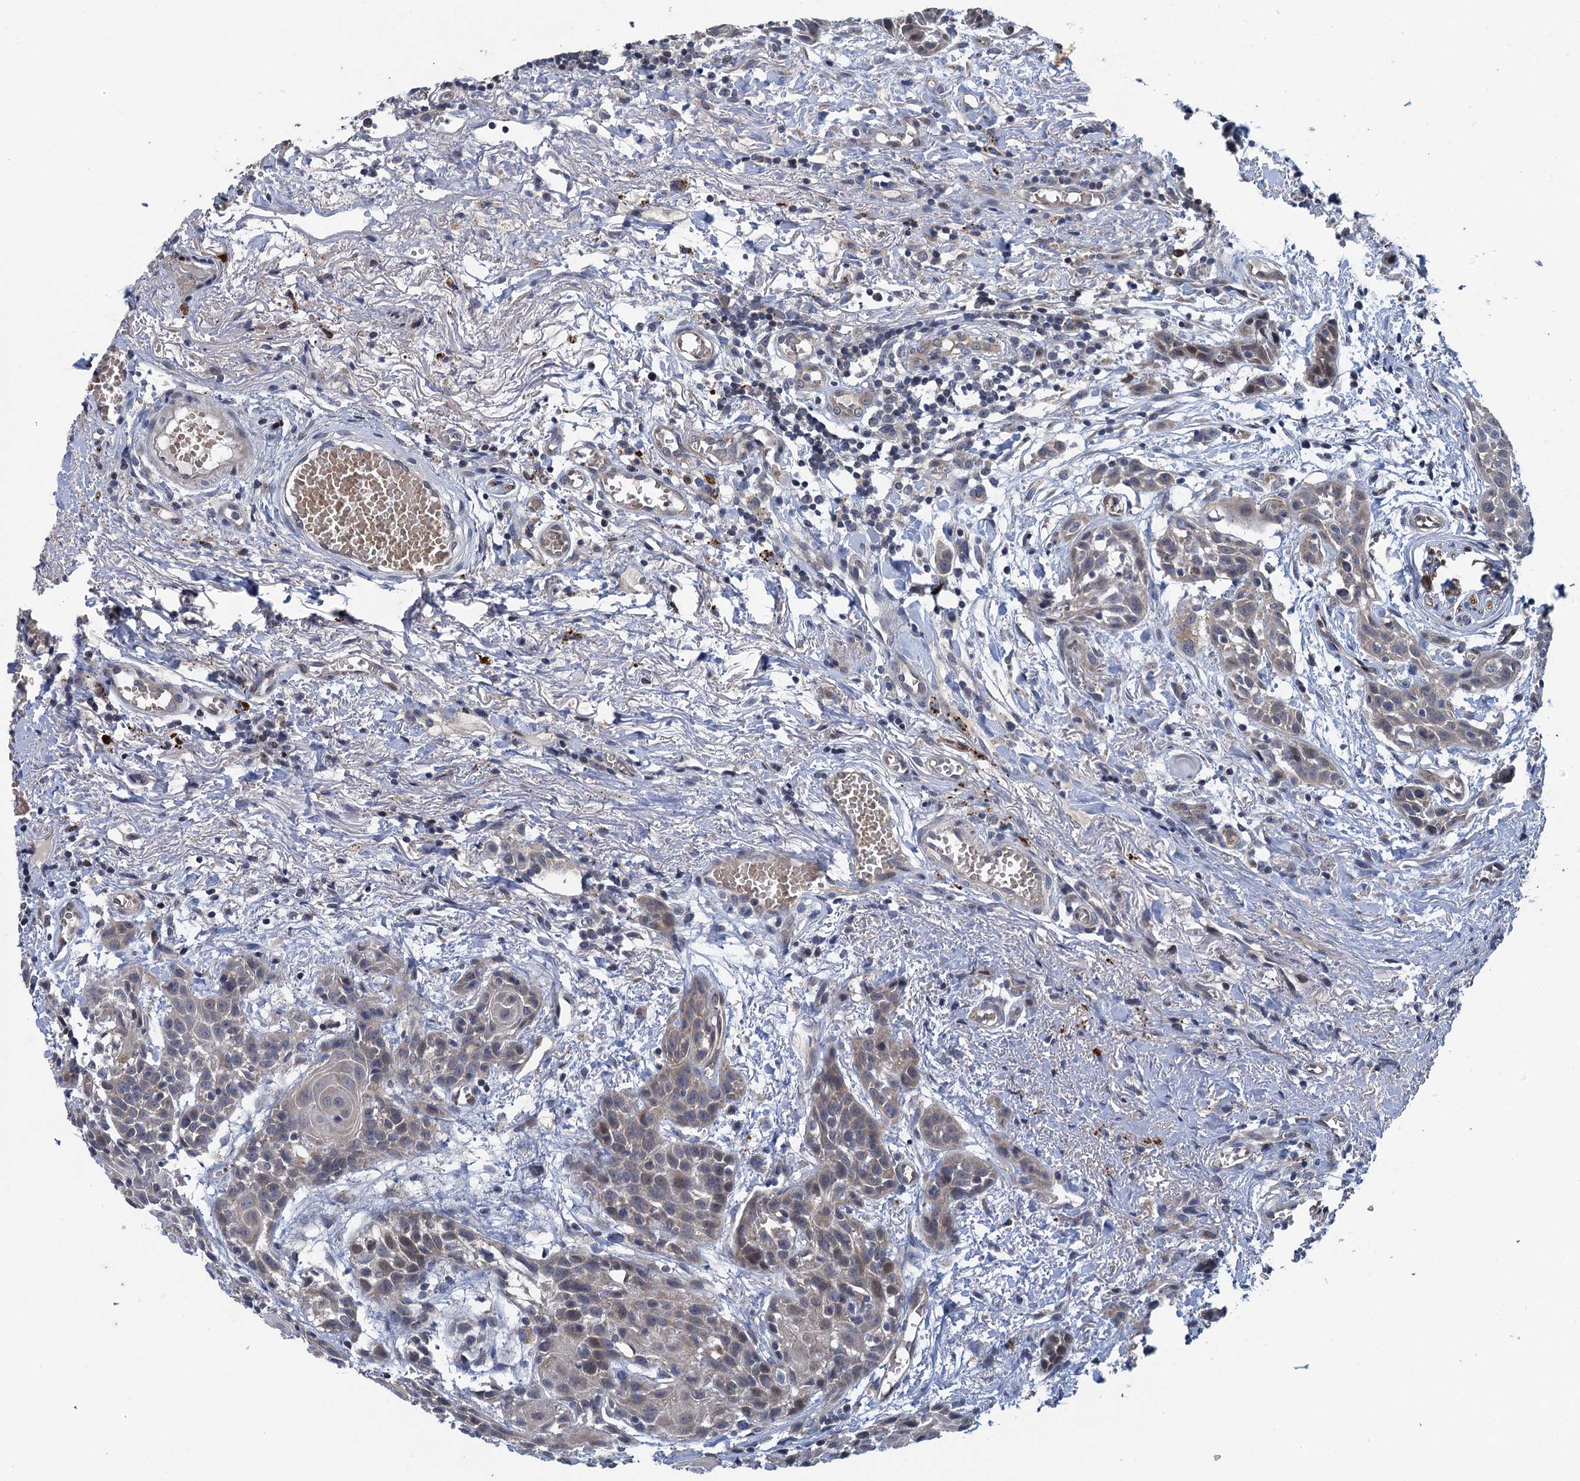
{"staining": {"intensity": "weak", "quantity": "<25%", "location": "nuclear"}, "tissue": "head and neck cancer", "cell_type": "Tumor cells", "image_type": "cancer", "snomed": [{"axis": "morphology", "description": "Squamous cell carcinoma, NOS"}, {"axis": "topography", "description": "Oral tissue"}, {"axis": "topography", "description": "Head-Neck"}], "caption": "IHC histopathology image of neoplastic tissue: head and neck cancer (squamous cell carcinoma) stained with DAB (3,3'-diaminobenzidine) reveals no significant protein staining in tumor cells.", "gene": "KBTBD8", "patient": {"sex": "female", "age": 50}}